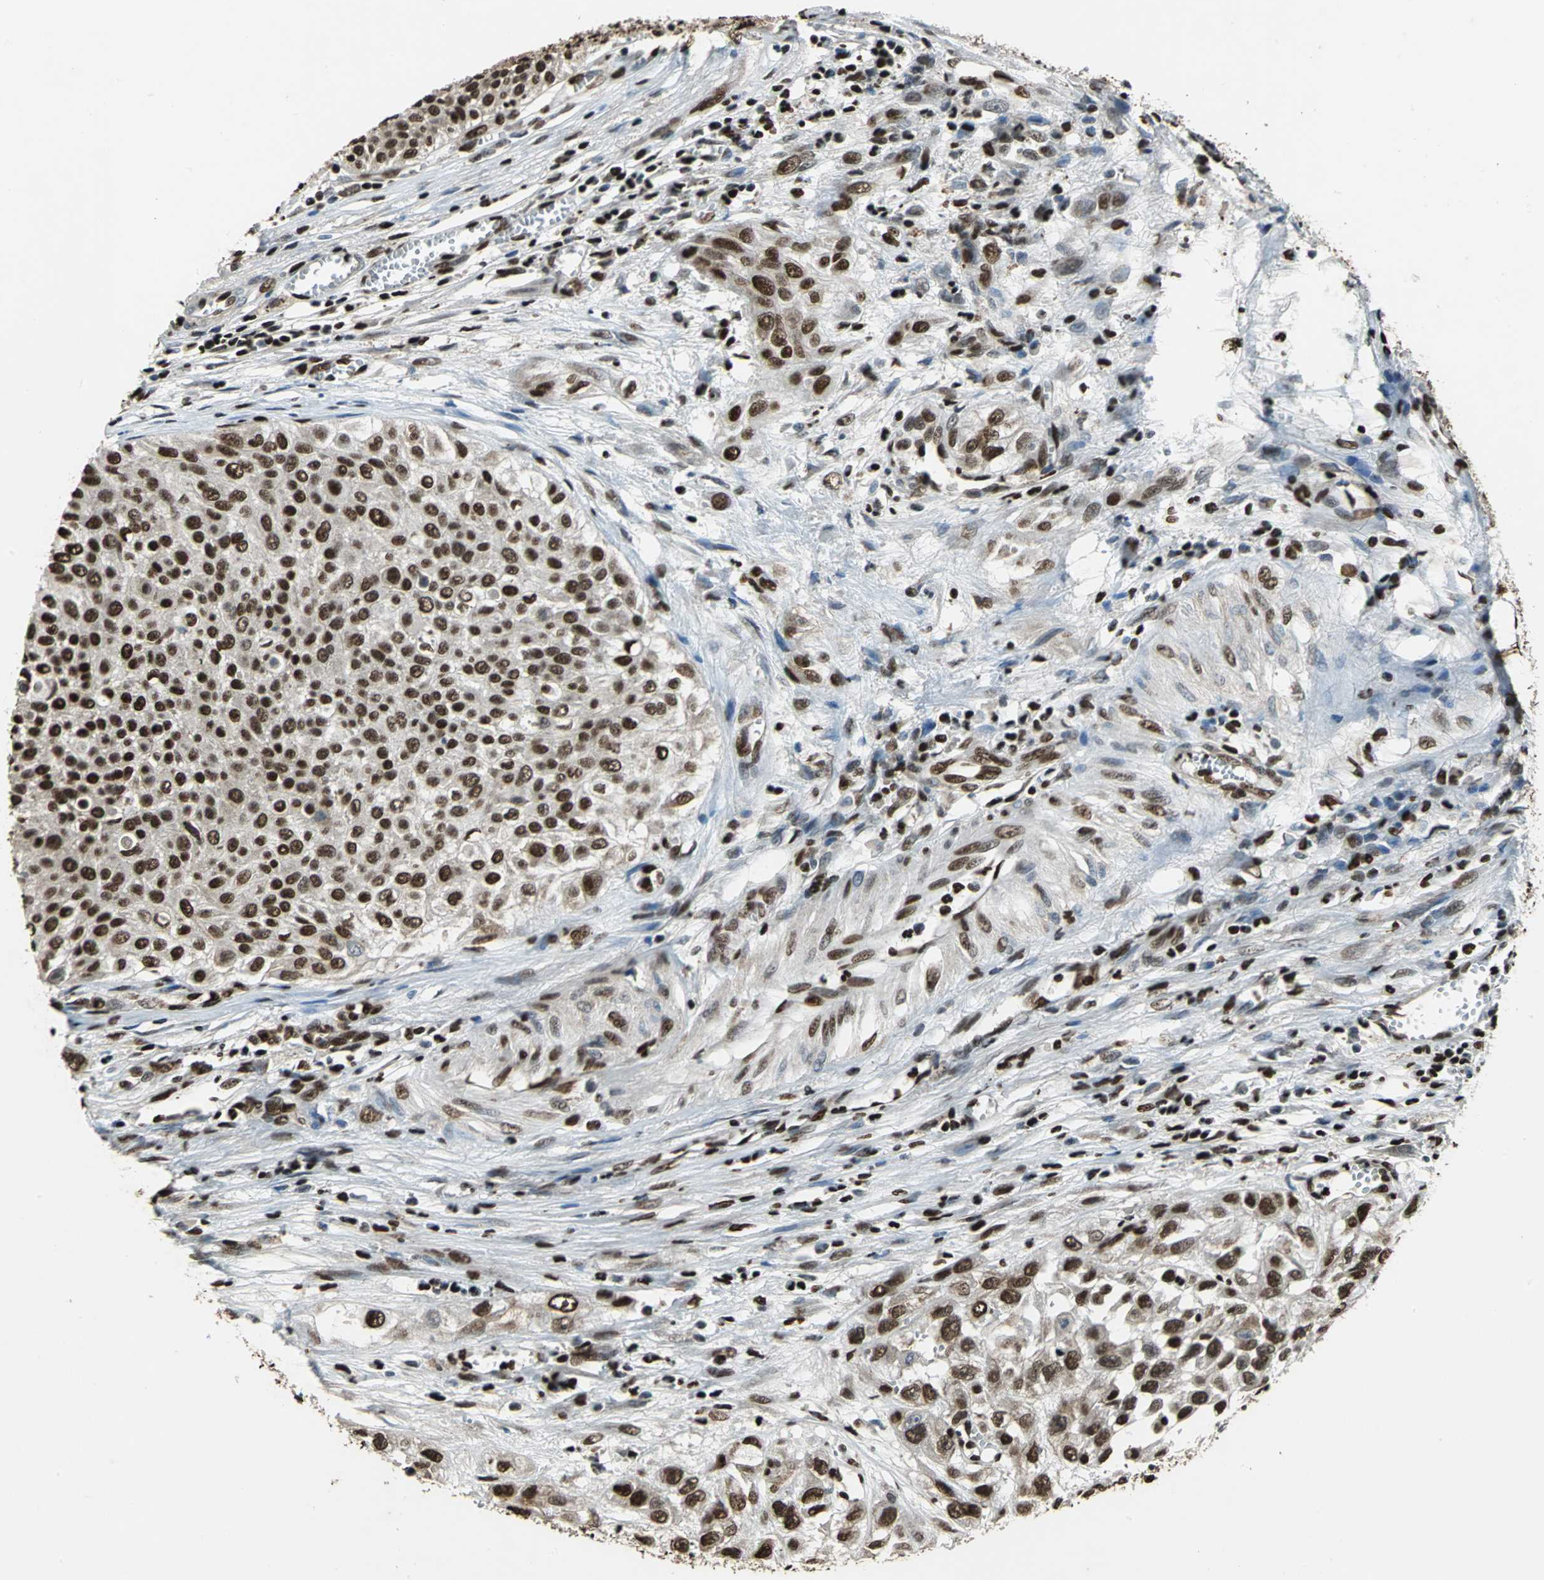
{"staining": {"intensity": "strong", "quantity": ">75%", "location": "cytoplasmic/membranous,nuclear"}, "tissue": "urothelial cancer", "cell_type": "Tumor cells", "image_type": "cancer", "snomed": [{"axis": "morphology", "description": "Urothelial carcinoma, High grade"}, {"axis": "topography", "description": "Urinary bladder"}], "caption": "Immunohistochemistry (DAB (3,3'-diaminobenzidine)) staining of human urothelial carcinoma (high-grade) displays strong cytoplasmic/membranous and nuclear protein expression in about >75% of tumor cells. (DAB (3,3'-diaminobenzidine) IHC, brown staining for protein, blue staining for nuclei).", "gene": "ANP32A", "patient": {"sex": "male", "age": 57}}